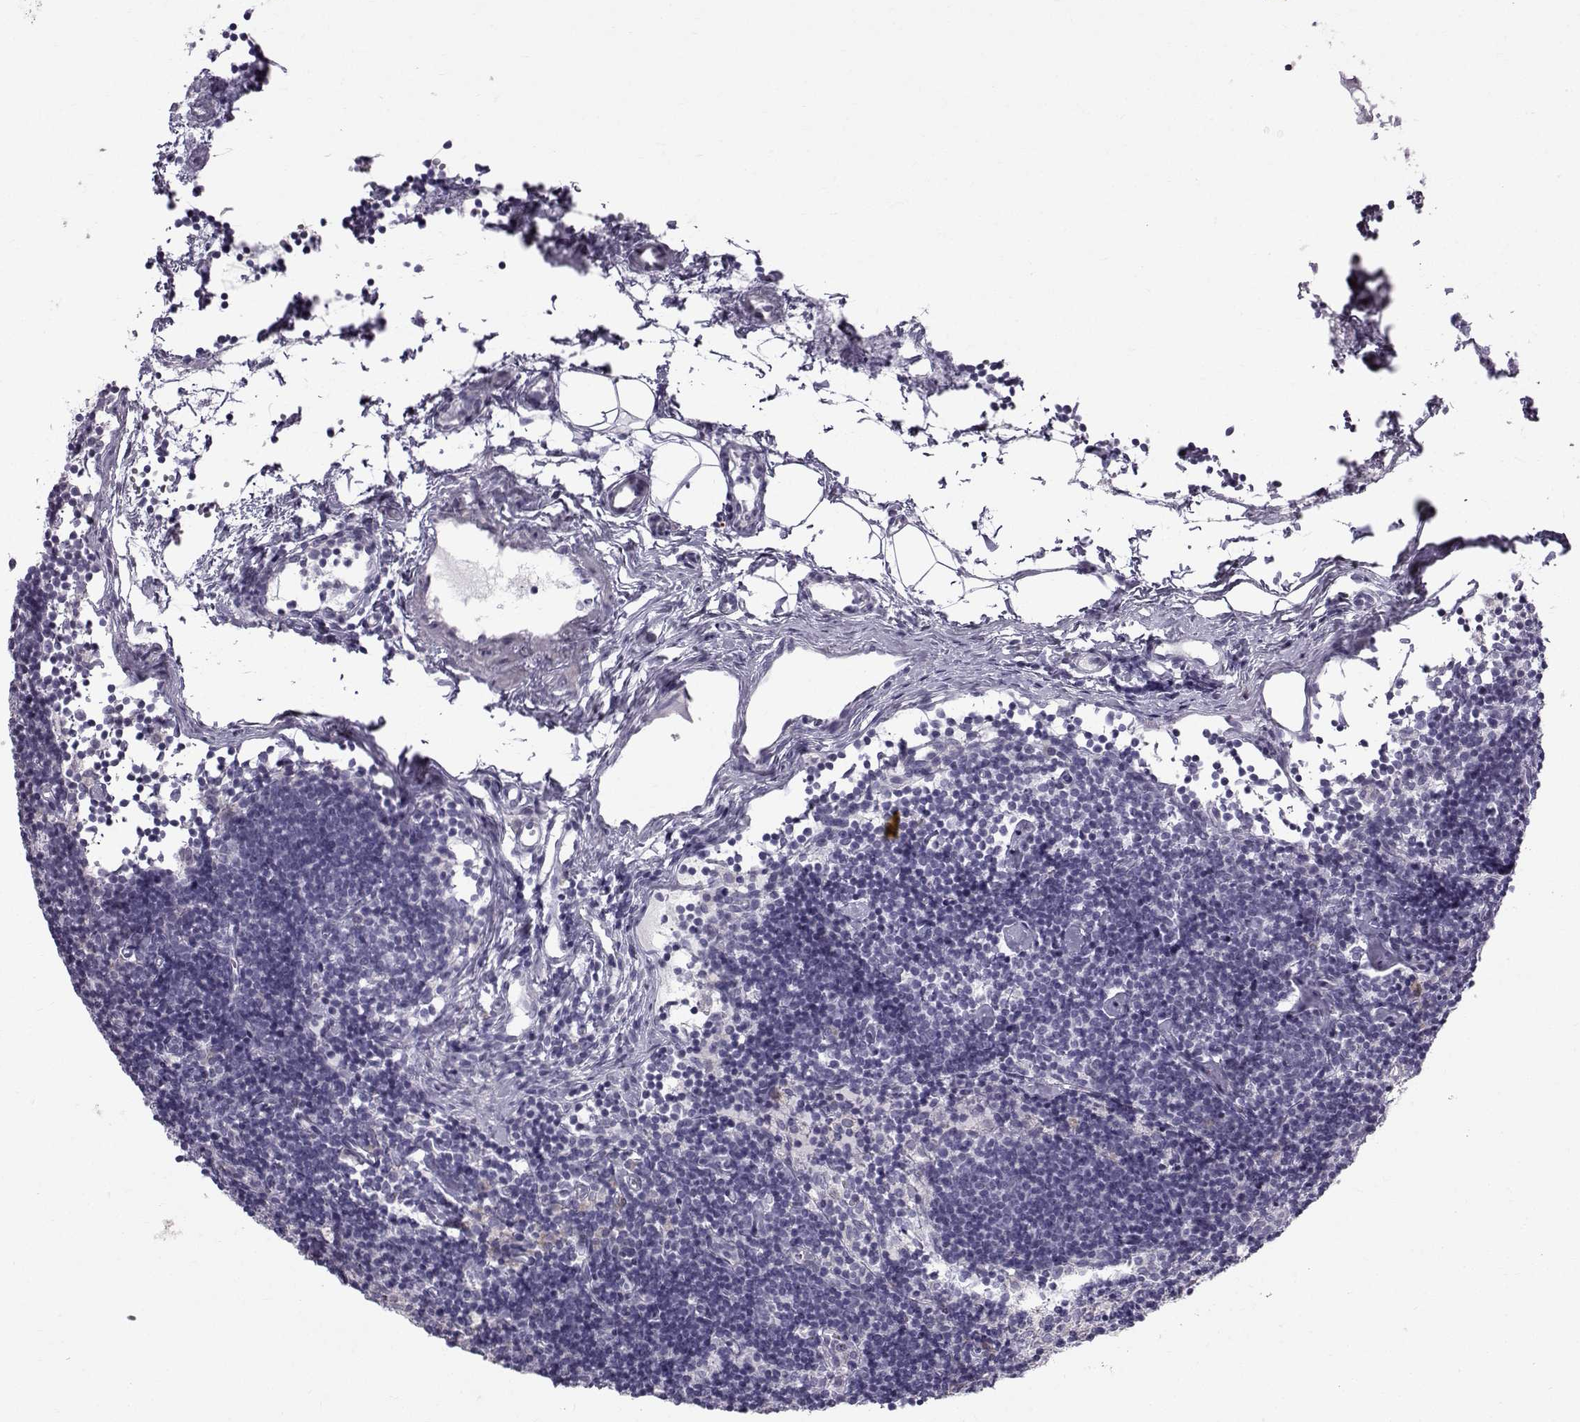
{"staining": {"intensity": "negative", "quantity": "none", "location": "none"}, "tissue": "lymph node", "cell_type": "Germinal center cells", "image_type": "normal", "snomed": [{"axis": "morphology", "description": "Normal tissue, NOS"}, {"axis": "topography", "description": "Lymph node"}], "caption": "This image is of normal lymph node stained with immunohistochemistry (IHC) to label a protein in brown with the nuclei are counter-stained blue. There is no staining in germinal center cells.", "gene": "ROPN1B", "patient": {"sex": "female", "age": 42}}